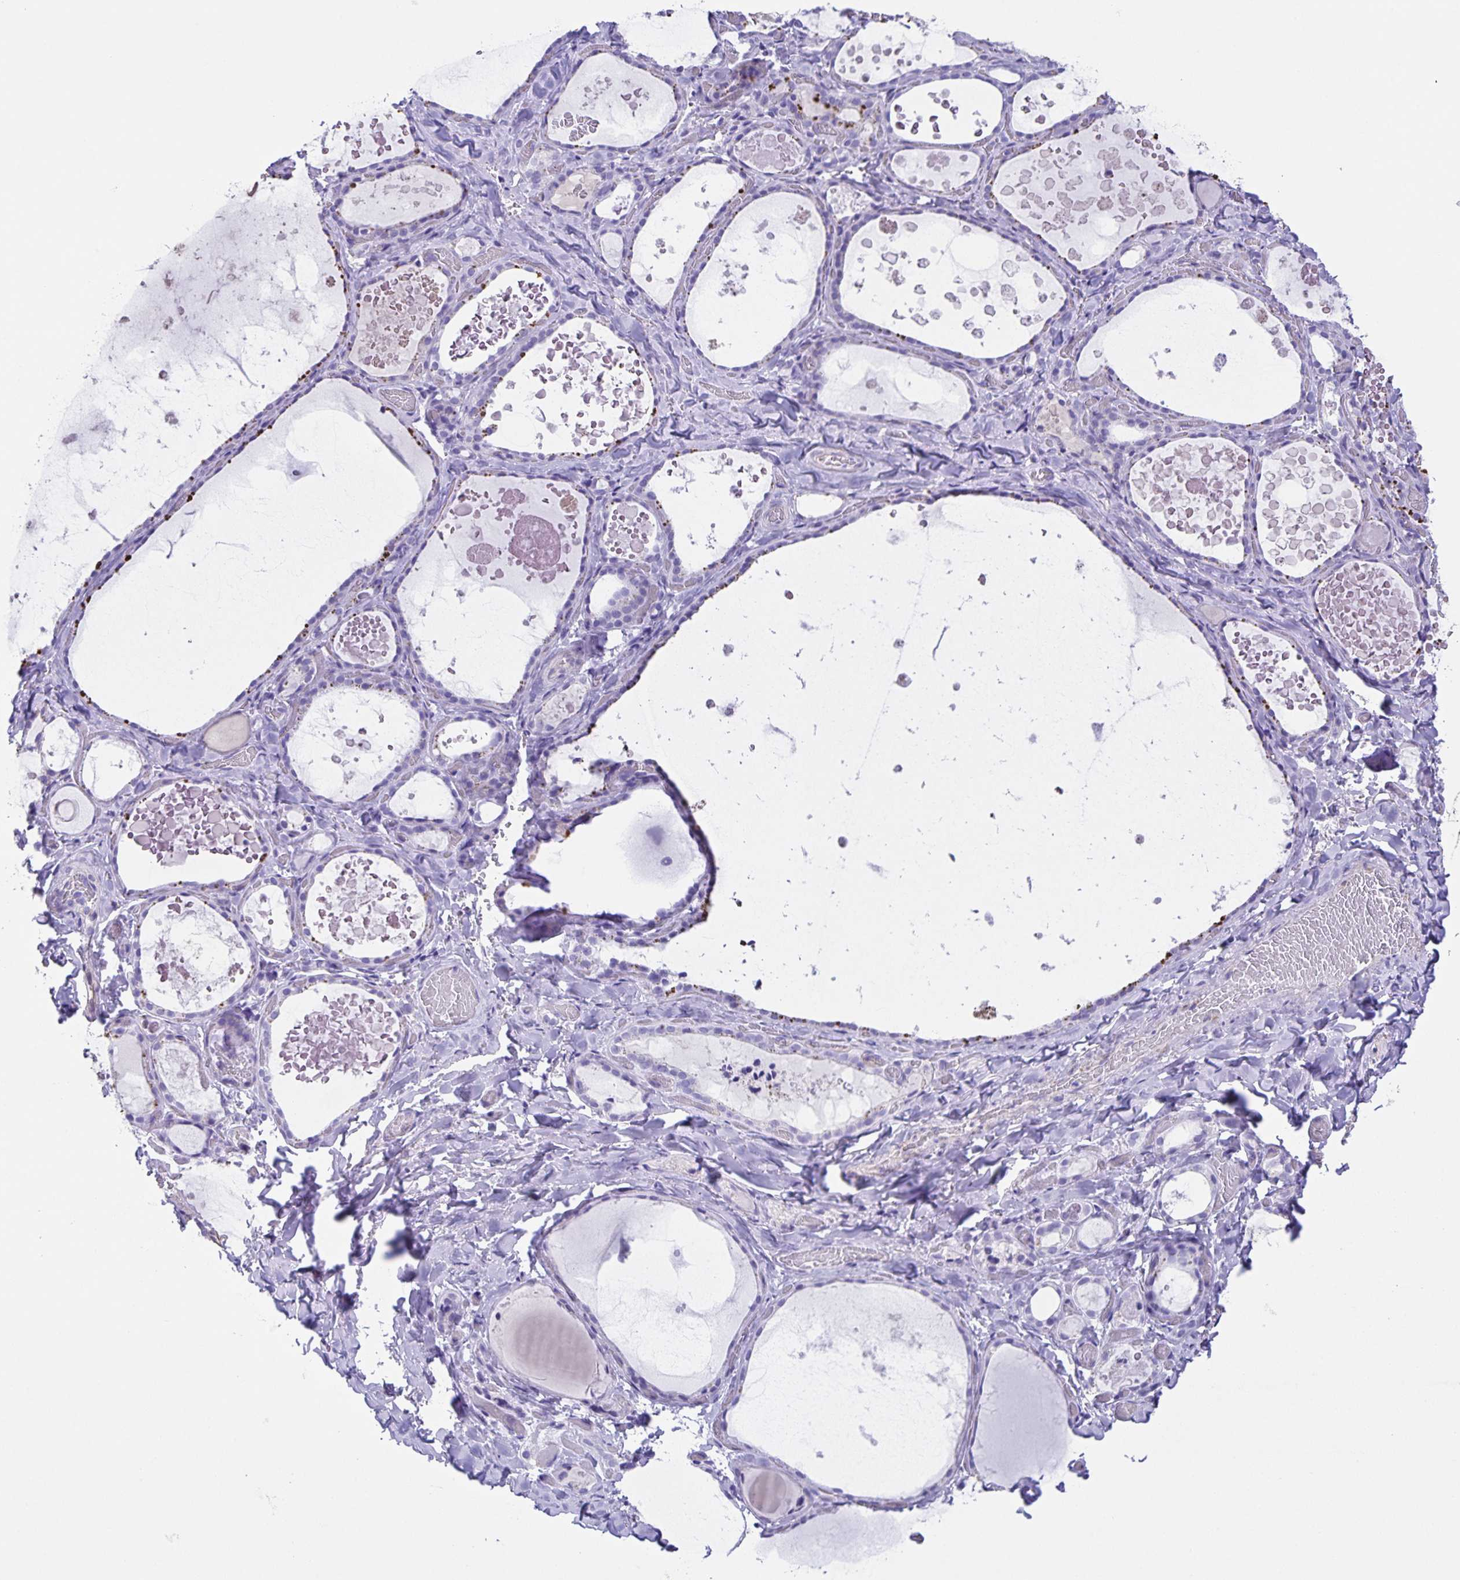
{"staining": {"intensity": "negative", "quantity": "none", "location": "none"}, "tissue": "thyroid gland", "cell_type": "Glandular cells", "image_type": "normal", "snomed": [{"axis": "morphology", "description": "Normal tissue, NOS"}, {"axis": "topography", "description": "Thyroid gland"}], "caption": "DAB immunohistochemical staining of normal human thyroid gland reveals no significant positivity in glandular cells. Brightfield microscopy of immunohistochemistry stained with DAB (brown) and hematoxylin (blue), captured at high magnification.", "gene": "UBQLN3", "patient": {"sex": "female", "age": 56}}